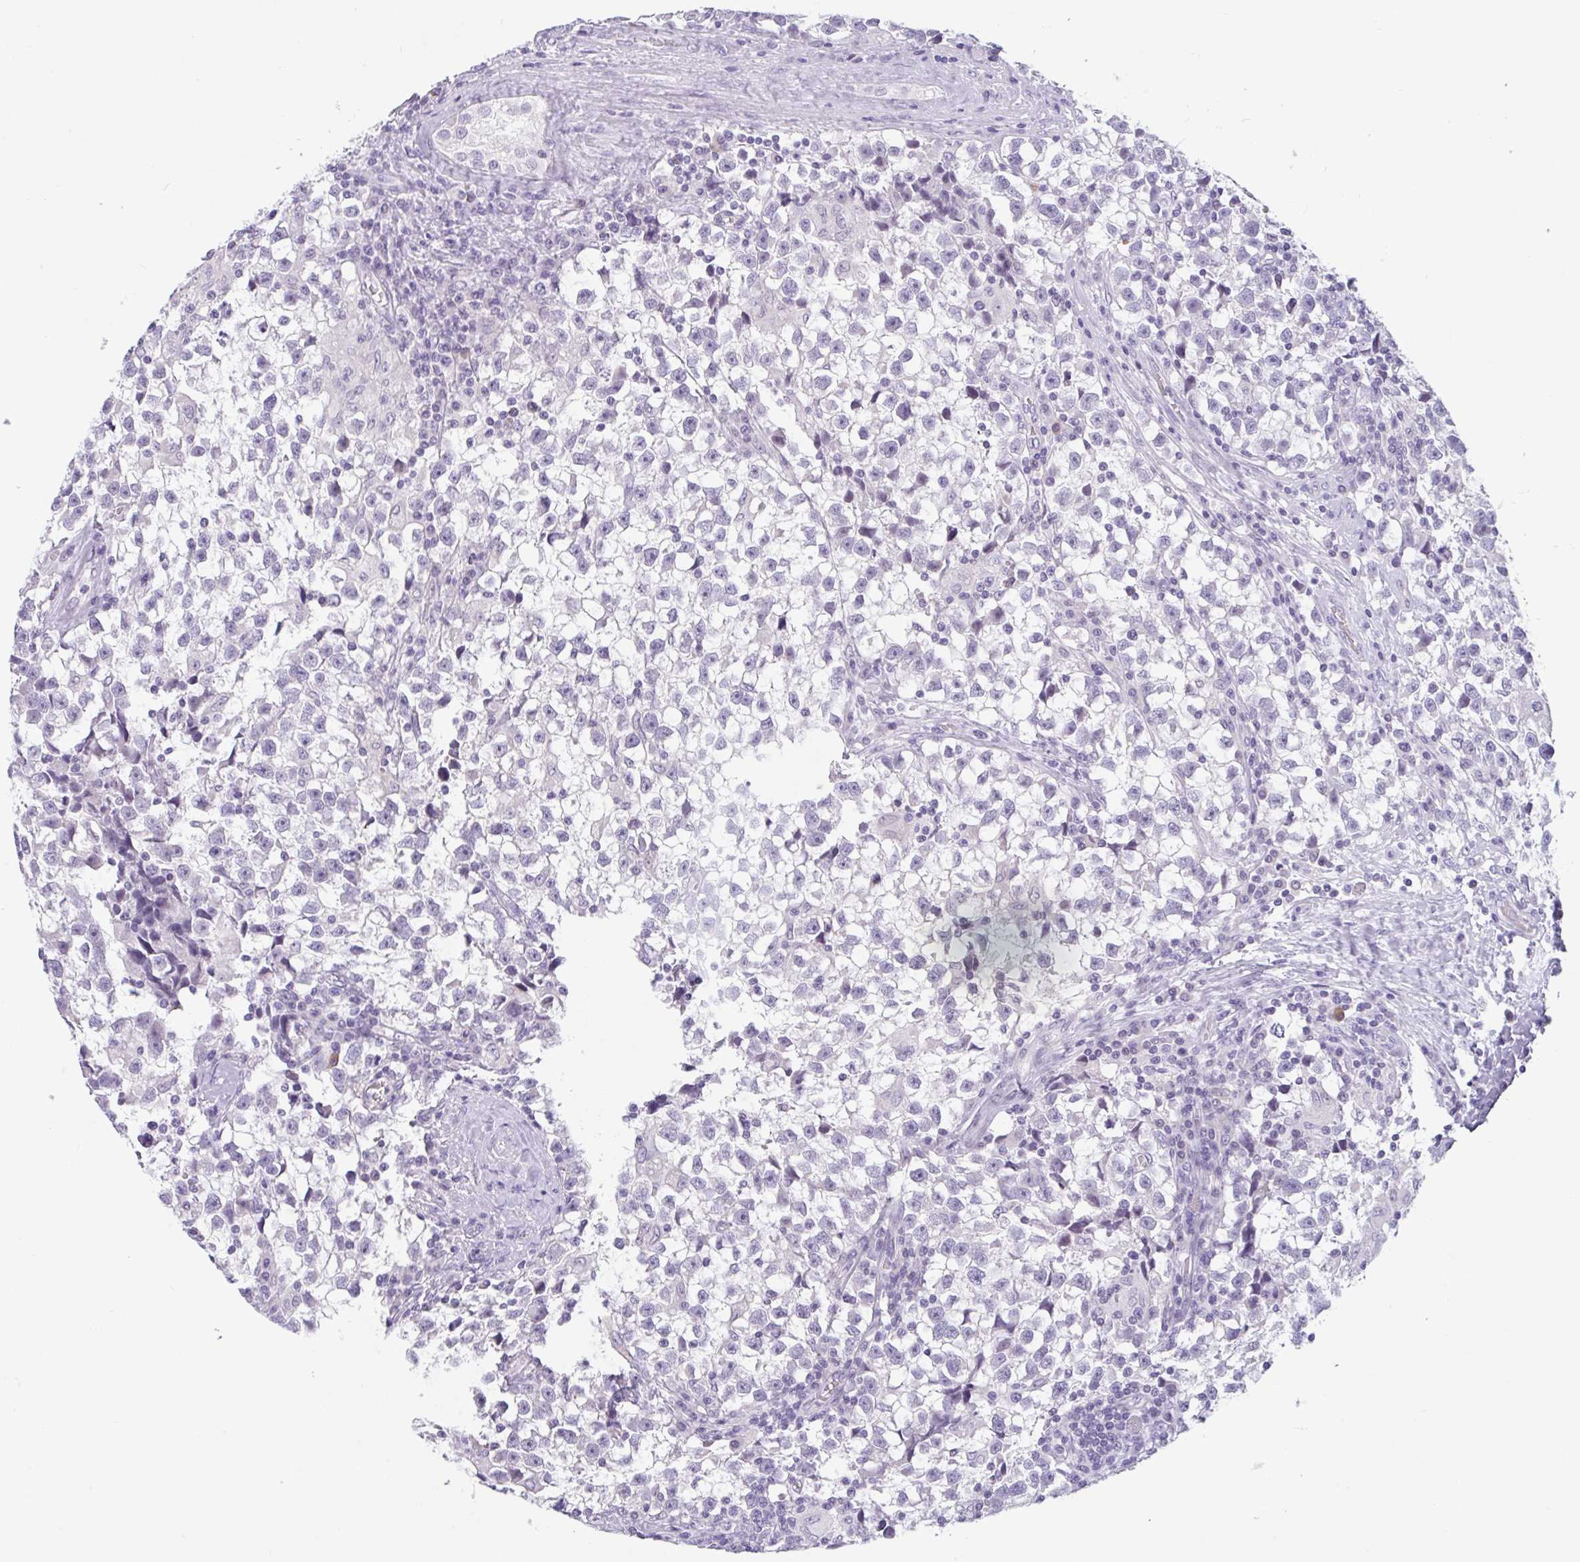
{"staining": {"intensity": "negative", "quantity": "none", "location": "none"}, "tissue": "testis cancer", "cell_type": "Tumor cells", "image_type": "cancer", "snomed": [{"axis": "morphology", "description": "Seminoma, NOS"}, {"axis": "topography", "description": "Testis"}], "caption": "DAB immunohistochemical staining of human seminoma (testis) shows no significant positivity in tumor cells. The staining is performed using DAB (3,3'-diaminobenzidine) brown chromogen with nuclei counter-stained in using hematoxylin.", "gene": "CTSE", "patient": {"sex": "male", "age": 31}}